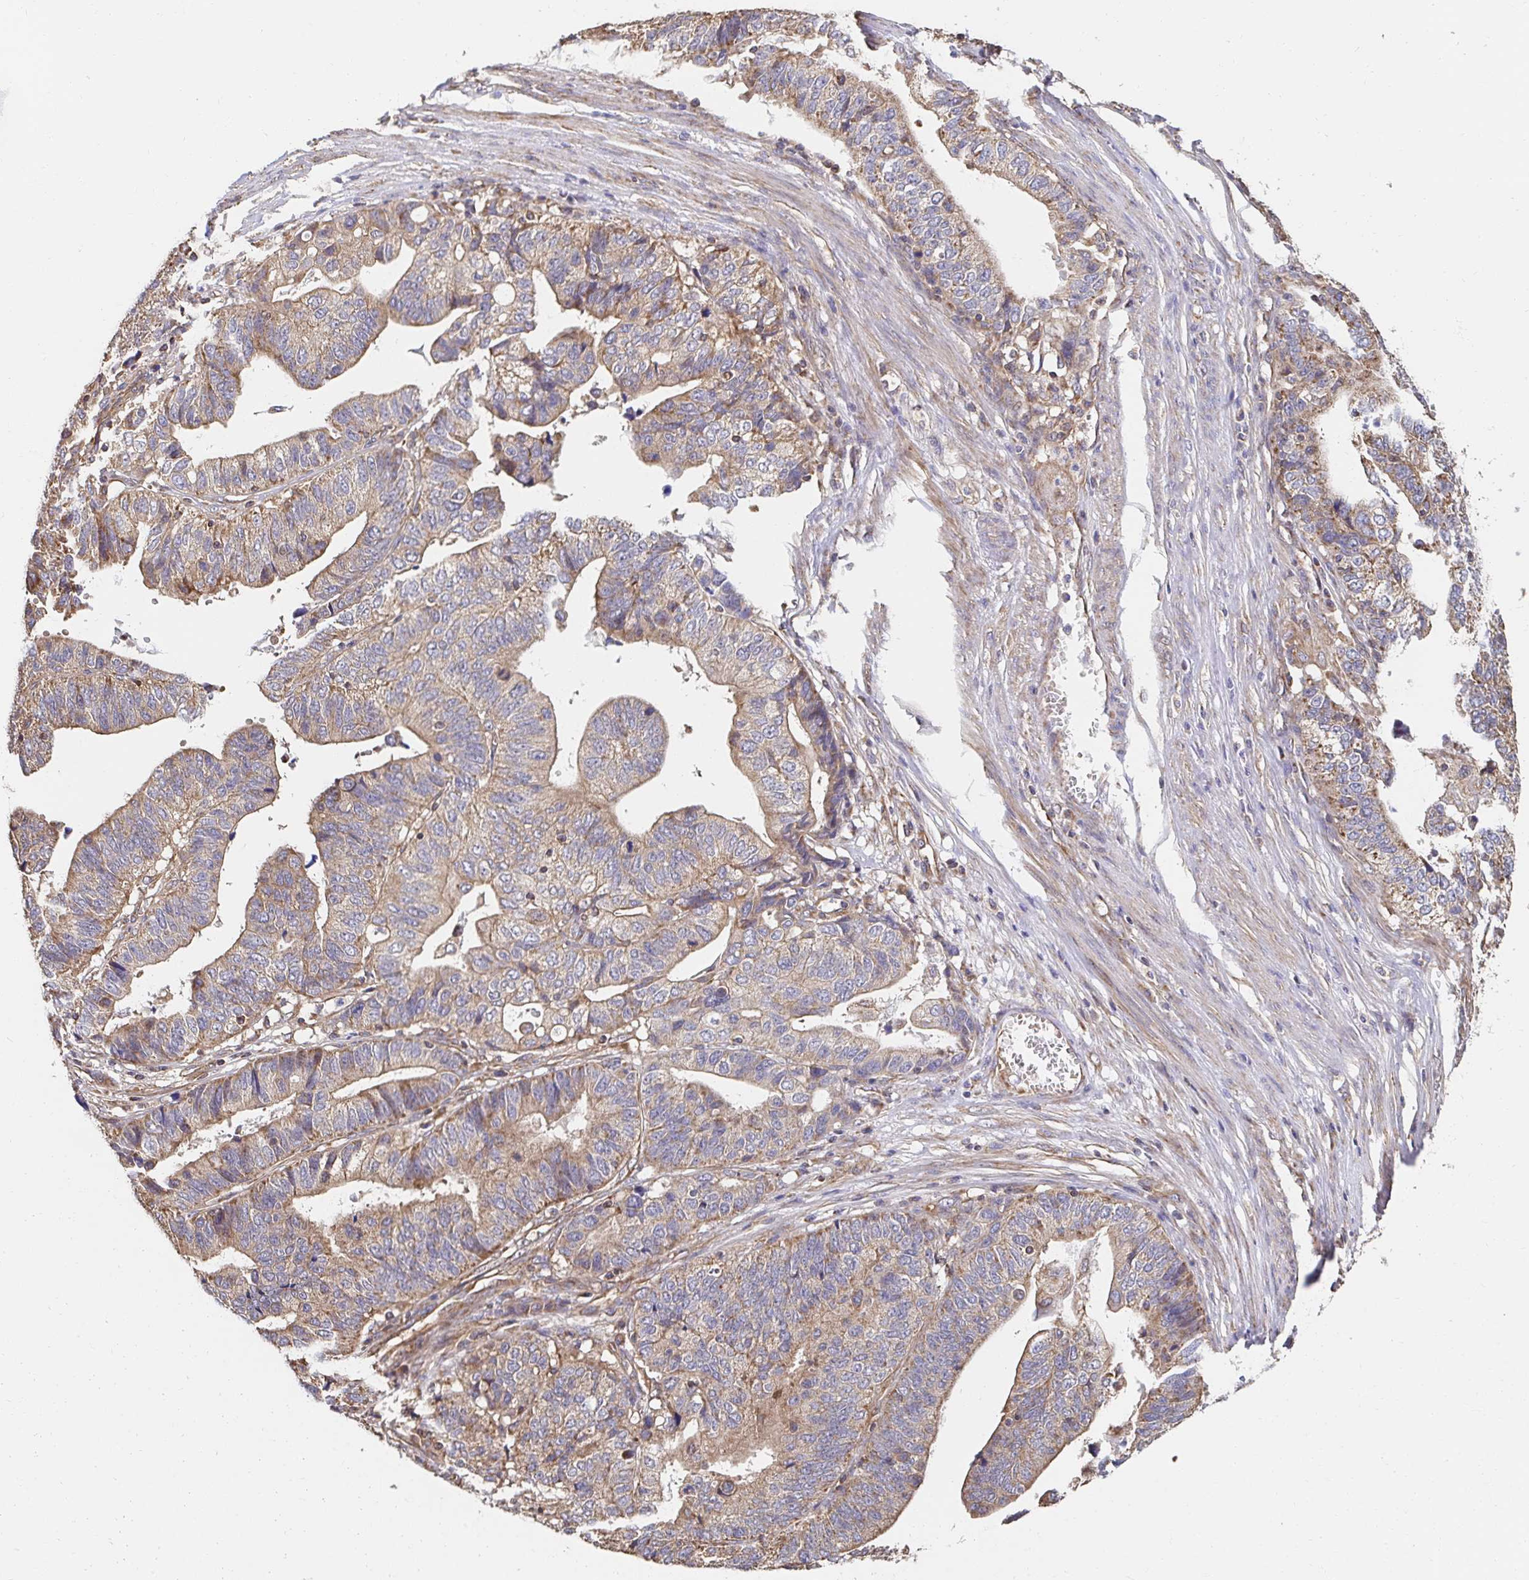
{"staining": {"intensity": "weak", "quantity": "25%-75%", "location": "cytoplasmic/membranous"}, "tissue": "stomach cancer", "cell_type": "Tumor cells", "image_type": "cancer", "snomed": [{"axis": "morphology", "description": "Adenocarcinoma, NOS"}, {"axis": "topography", "description": "Stomach, upper"}], "caption": "Protein expression analysis of human adenocarcinoma (stomach) reveals weak cytoplasmic/membranous positivity in about 25%-75% of tumor cells. (Stains: DAB (3,3'-diaminobenzidine) in brown, nuclei in blue, Microscopy: brightfield microscopy at high magnification).", "gene": "APBB1", "patient": {"sex": "female", "age": 67}}